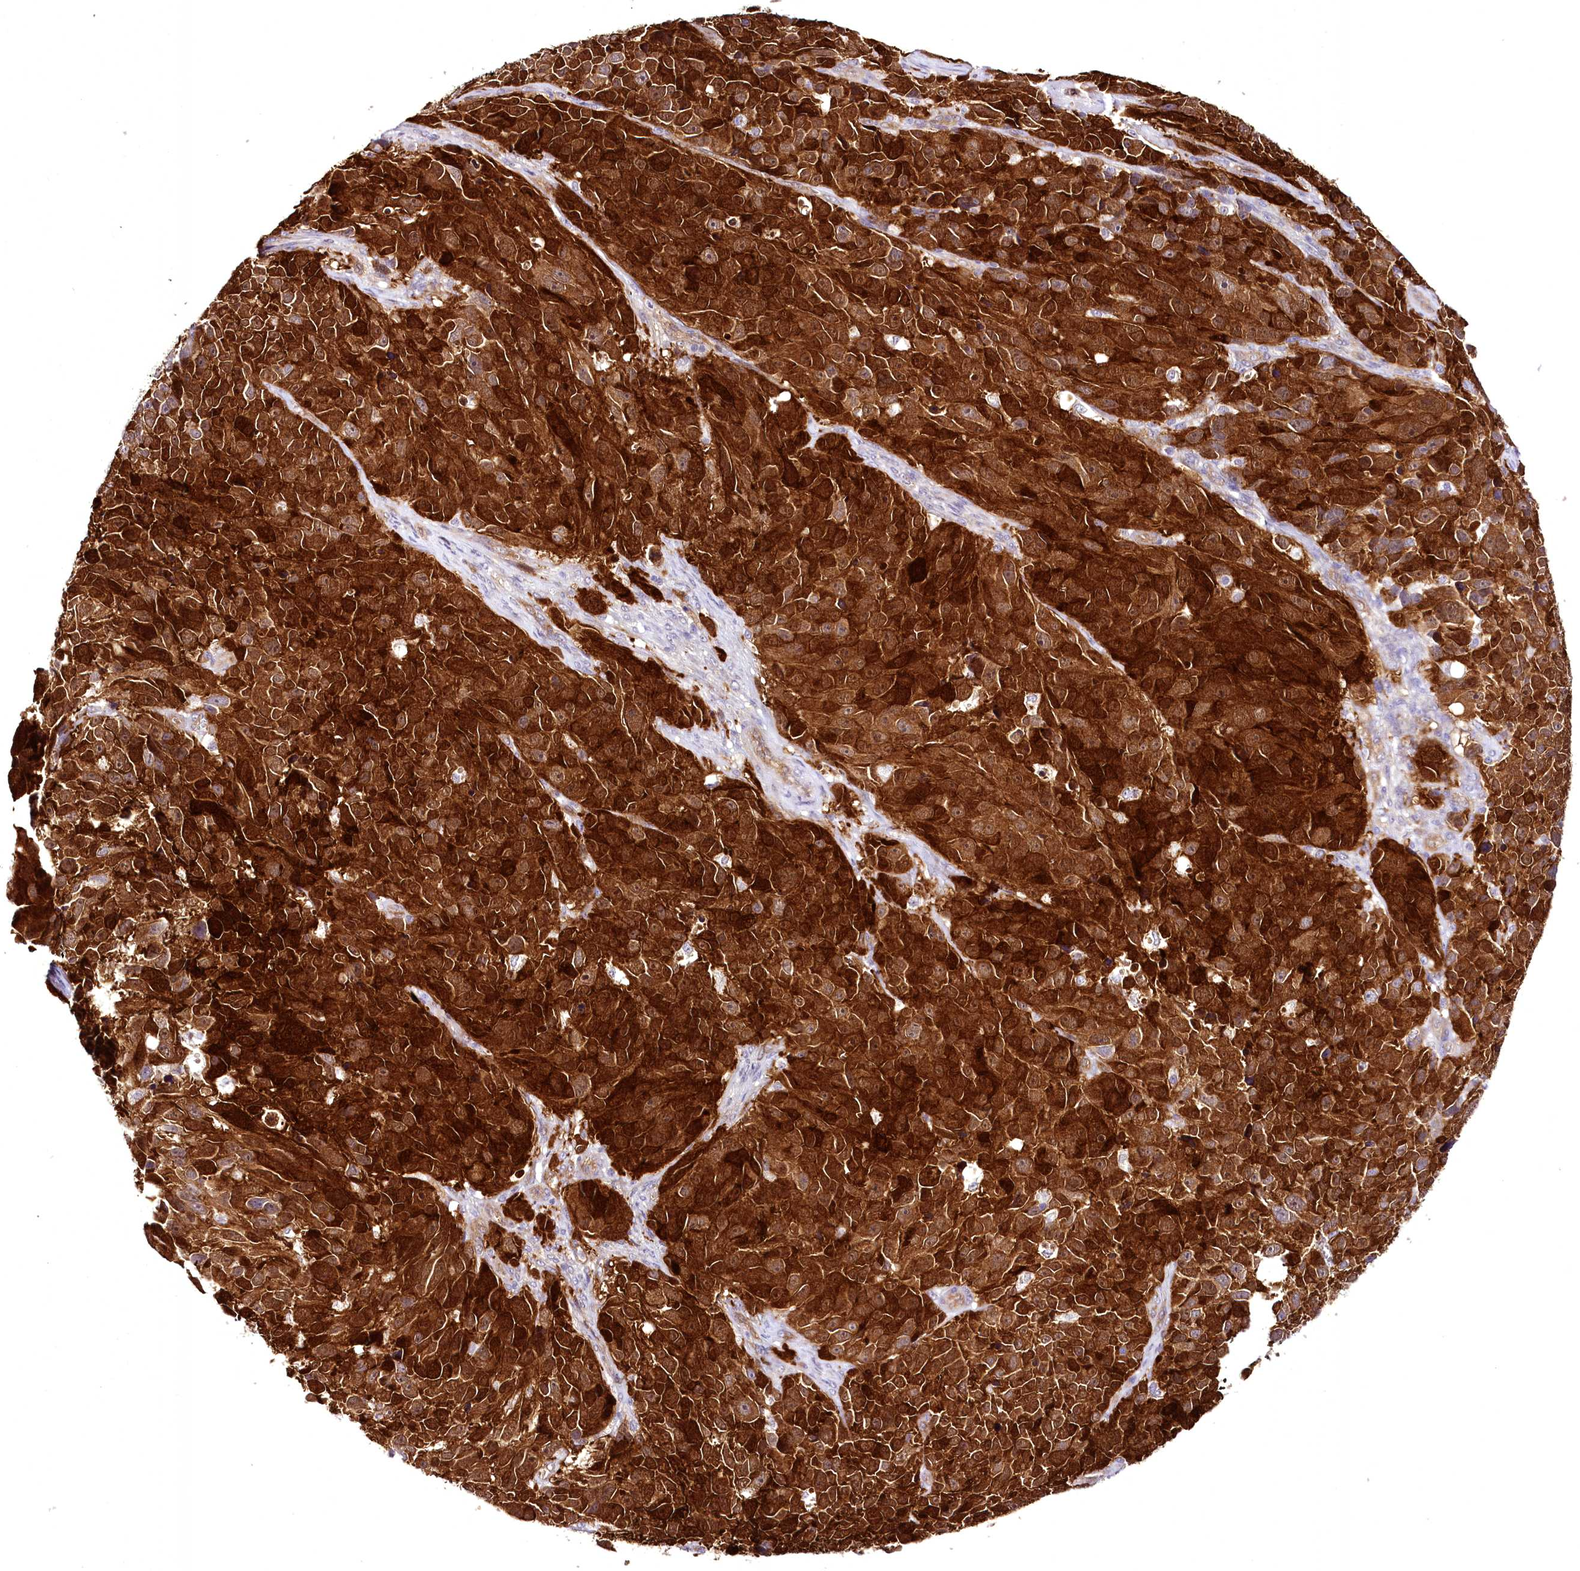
{"staining": {"intensity": "strong", "quantity": ">75%", "location": "cytoplasmic/membranous"}, "tissue": "melanoma", "cell_type": "Tumor cells", "image_type": "cancer", "snomed": [{"axis": "morphology", "description": "Malignant melanoma, NOS"}, {"axis": "topography", "description": "Skin"}], "caption": "Protein positivity by immunohistochemistry (IHC) demonstrates strong cytoplasmic/membranous expression in about >75% of tumor cells in melanoma.", "gene": "STXBP1", "patient": {"sex": "male", "age": 84}}